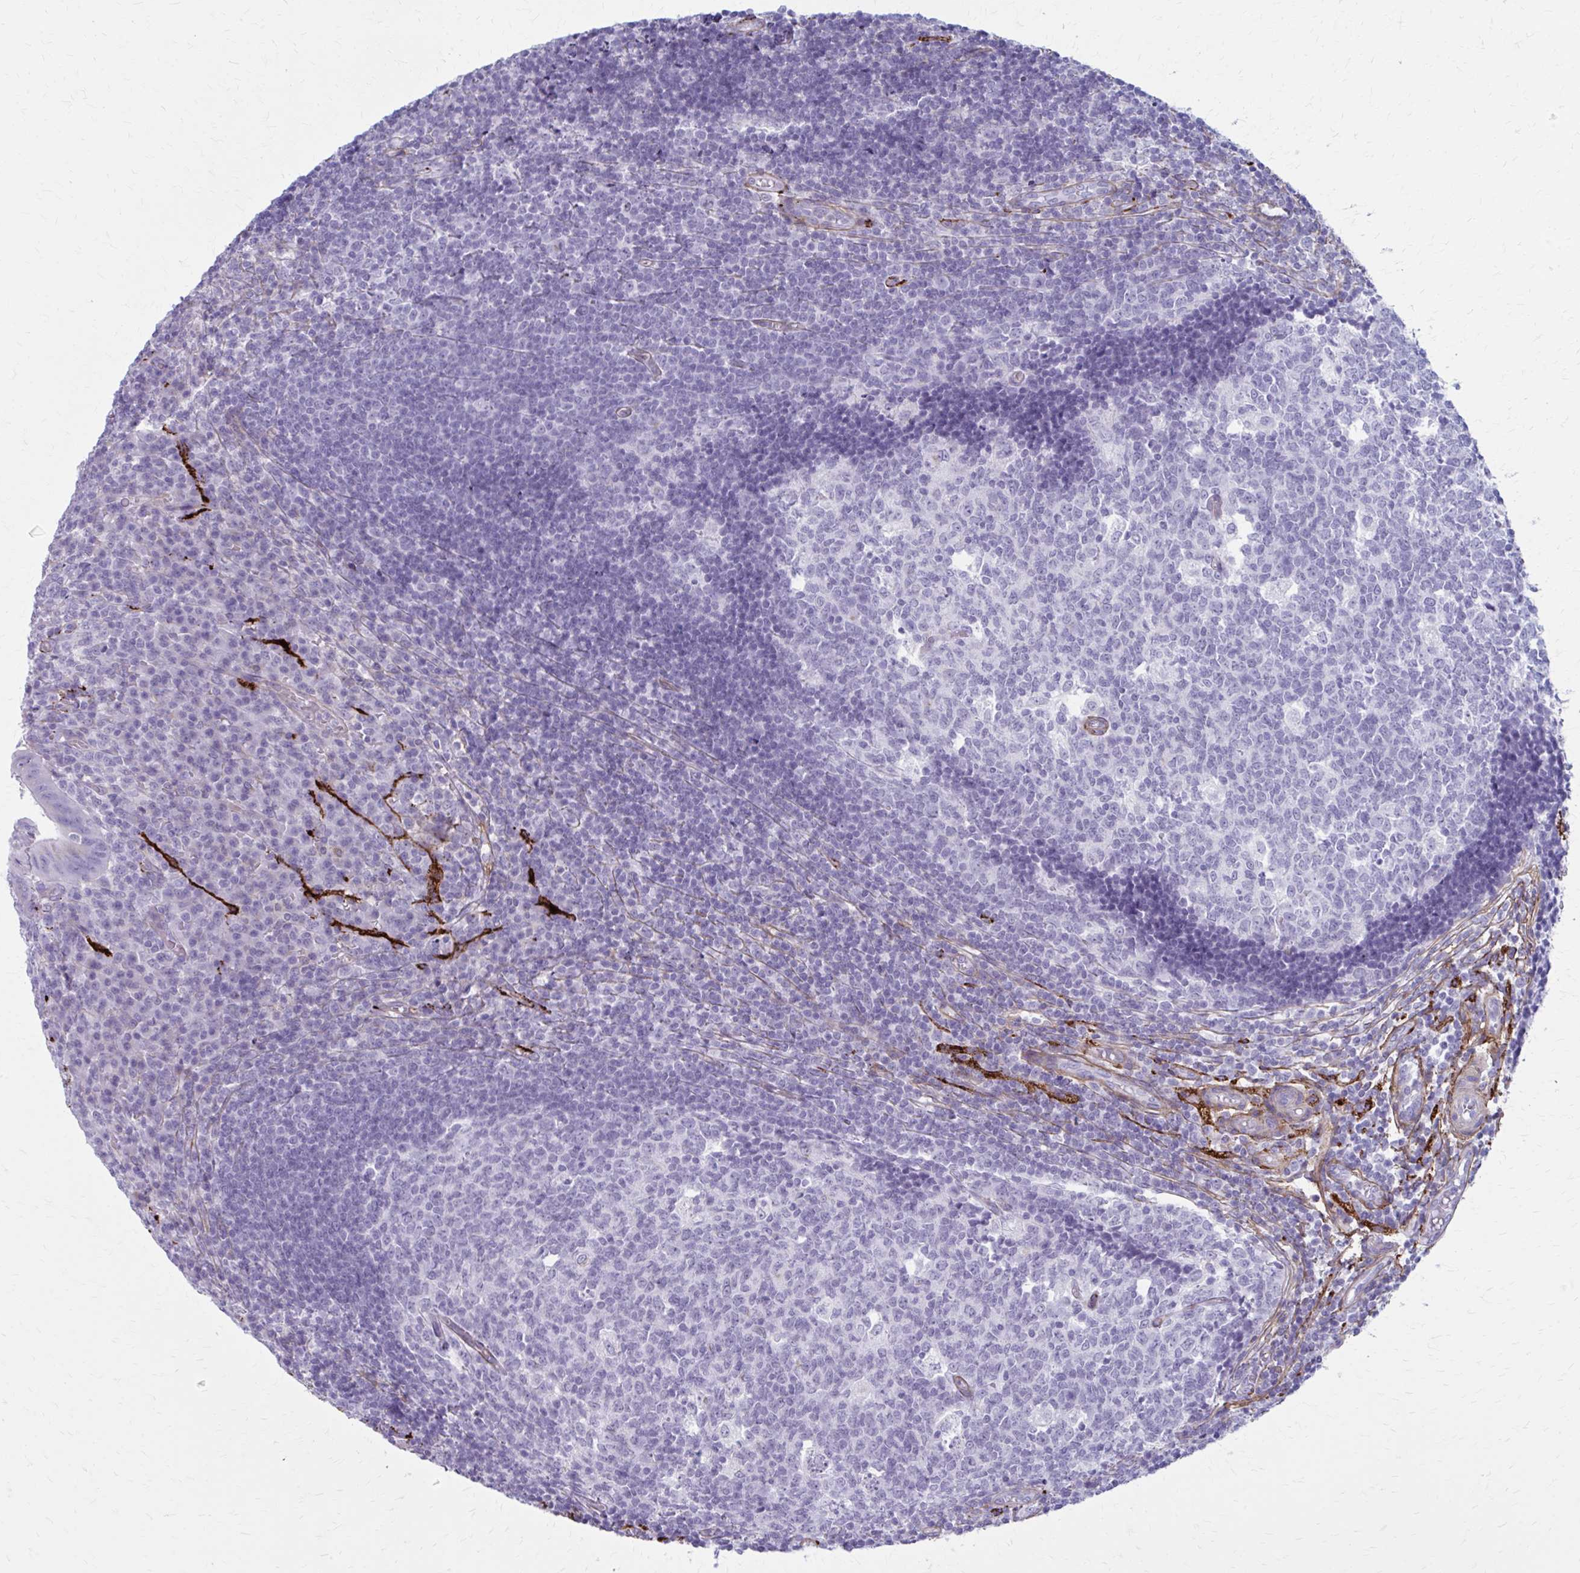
{"staining": {"intensity": "negative", "quantity": "none", "location": "none"}, "tissue": "appendix", "cell_type": "Glandular cells", "image_type": "normal", "snomed": [{"axis": "morphology", "description": "Normal tissue, NOS"}, {"axis": "topography", "description": "Appendix"}], "caption": "This is a histopathology image of immunohistochemistry (IHC) staining of normal appendix, which shows no expression in glandular cells.", "gene": "AKAP12", "patient": {"sex": "male", "age": 18}}